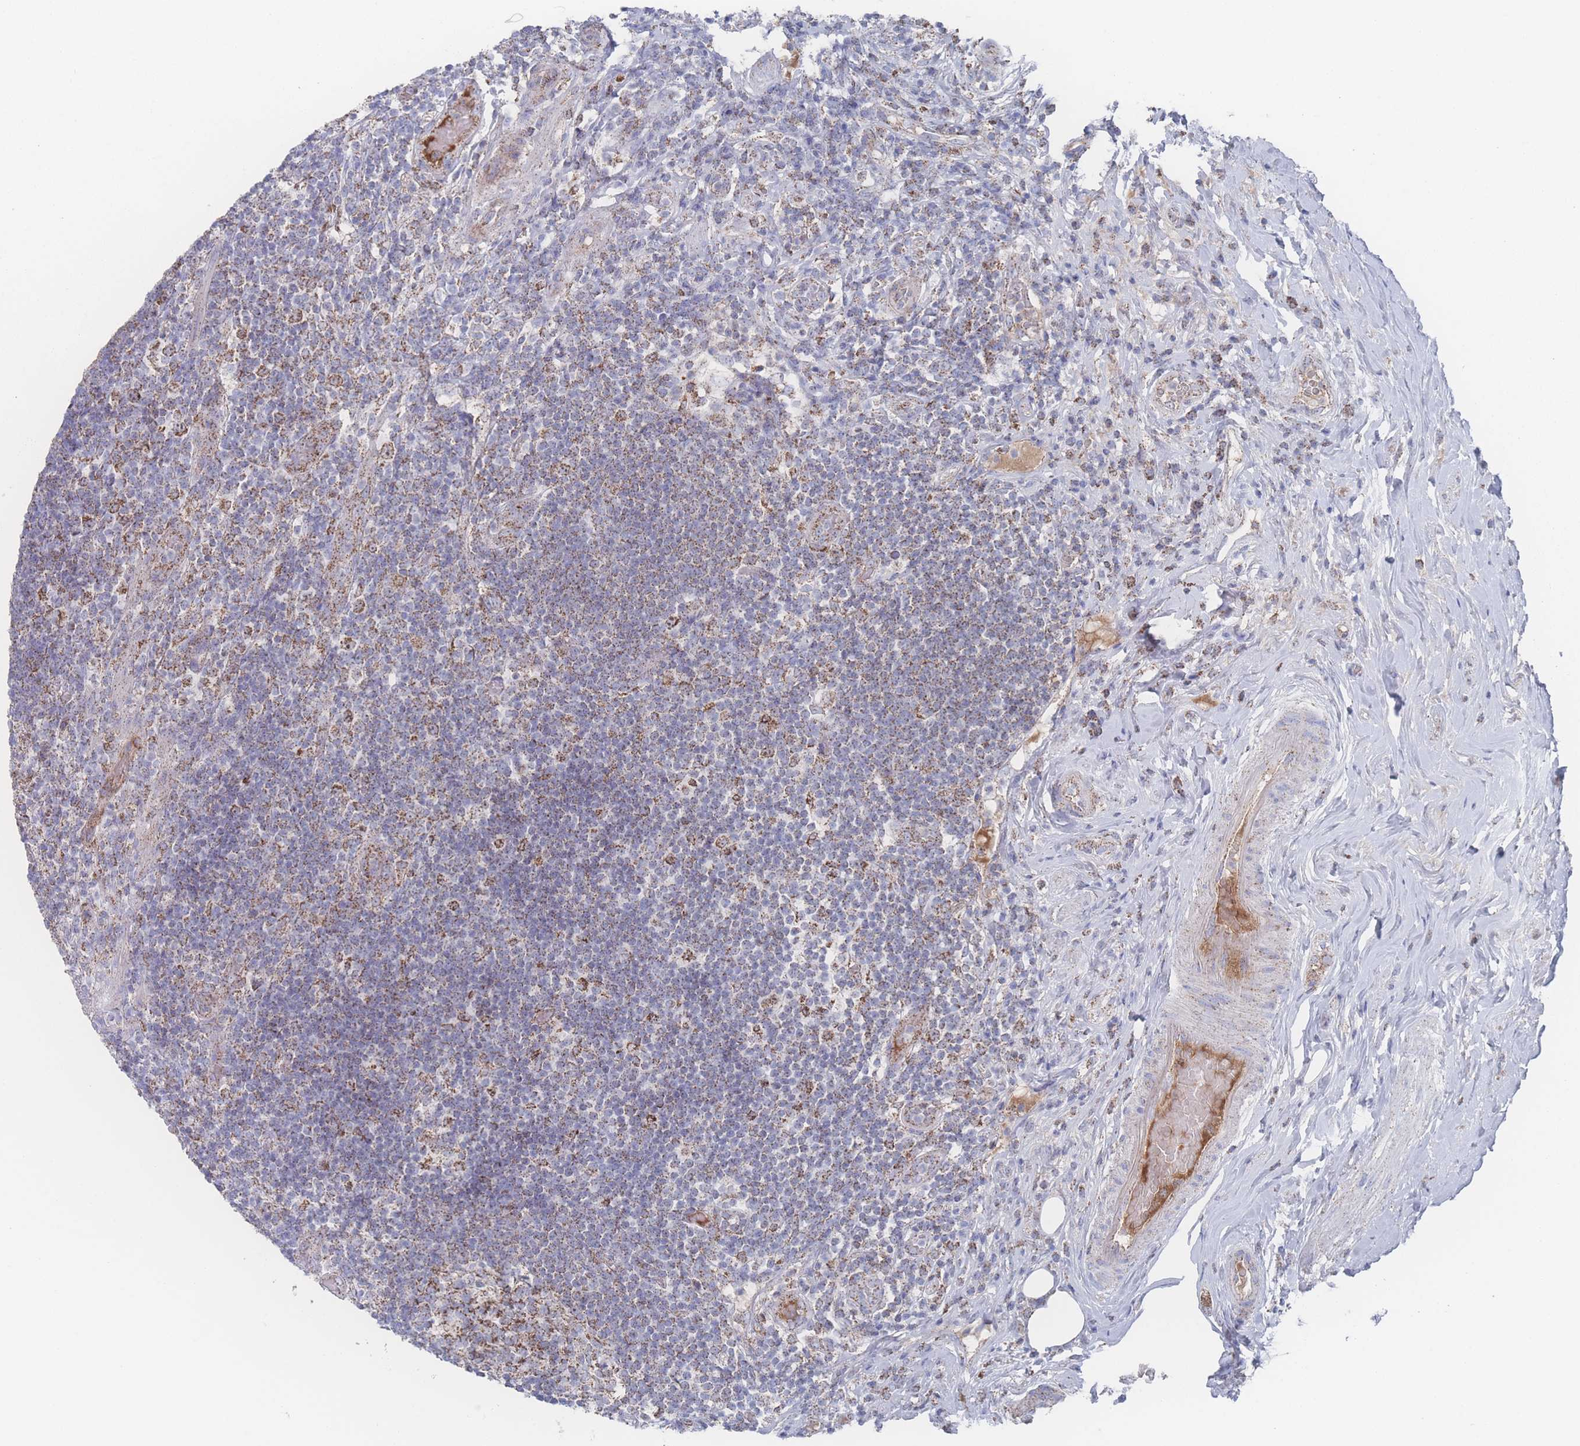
{"staining": {"intensity": "strong", "quantity": ">75%", "location": "cytoplasmic/membranous"}, "tissue": "appendix", "cell_type": "Glandular cells", "image_type": "normal", "snomed": [{"axis": "morphology", "description": "Normal tissue, NOS"}, {"axis": "topography", "description": "Appendix"}], "caption": "Appendix stained with DAB IHC reveals high levels of strong cytoplasmic/membranous positivity in approximately >75% of glandular cells.", "gene": "PEX14", "patient": {"sex": "female", "age": 43}}